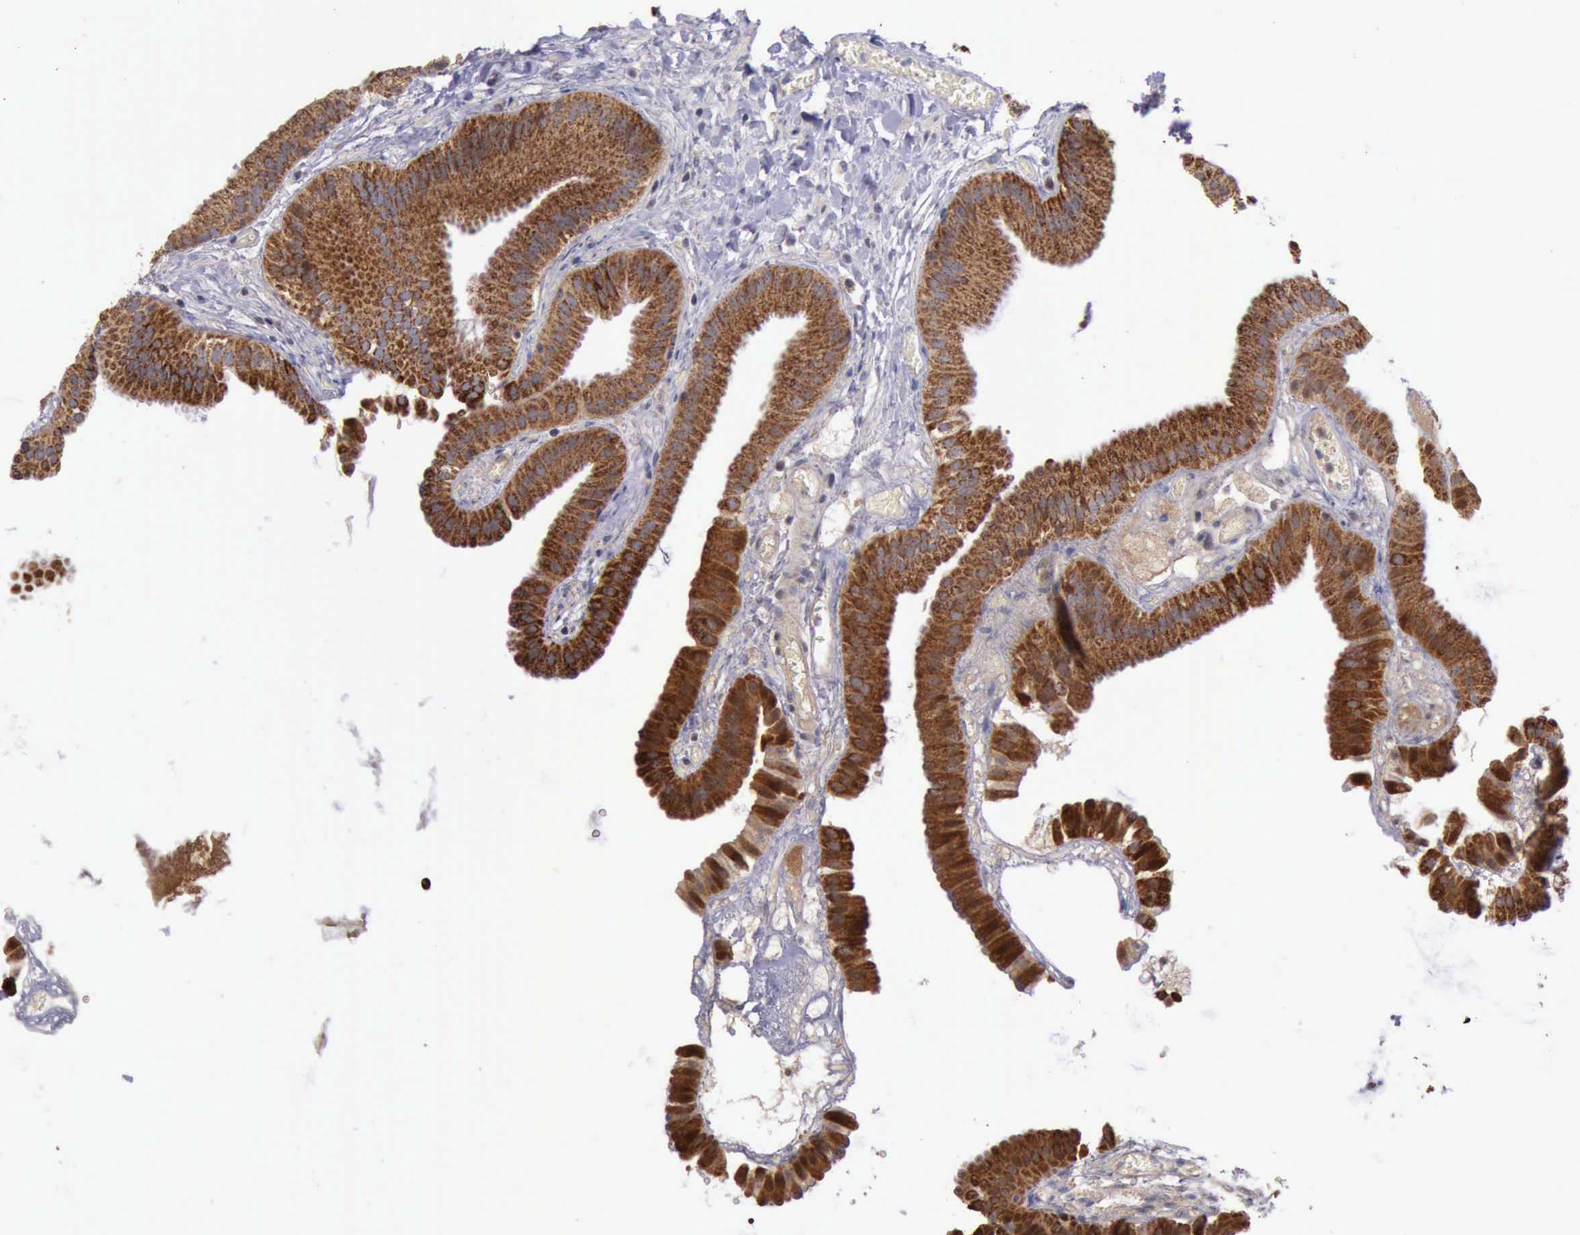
{"staining": {"intensity": "strong", "quantity": ">75%", "location": "cytoplasmic/membranous"}, "tissue": "gallbladder", "cell_type": "Glandular cells", "image_type": "normal", "snomed": [{"axis": "morphology", "description": "Normal tissue, NOS"}, {"axis": "topography", "description": "Gallbladder"}], "caption": "Brown immunohistochemical staining in unremarkable human gallbladder demonstrates strong cytoplasmic/membranous expression in approximately >75% of glandular cells.", "gene": "TXN2", "patient": {"sex": "female", "age": 63}}